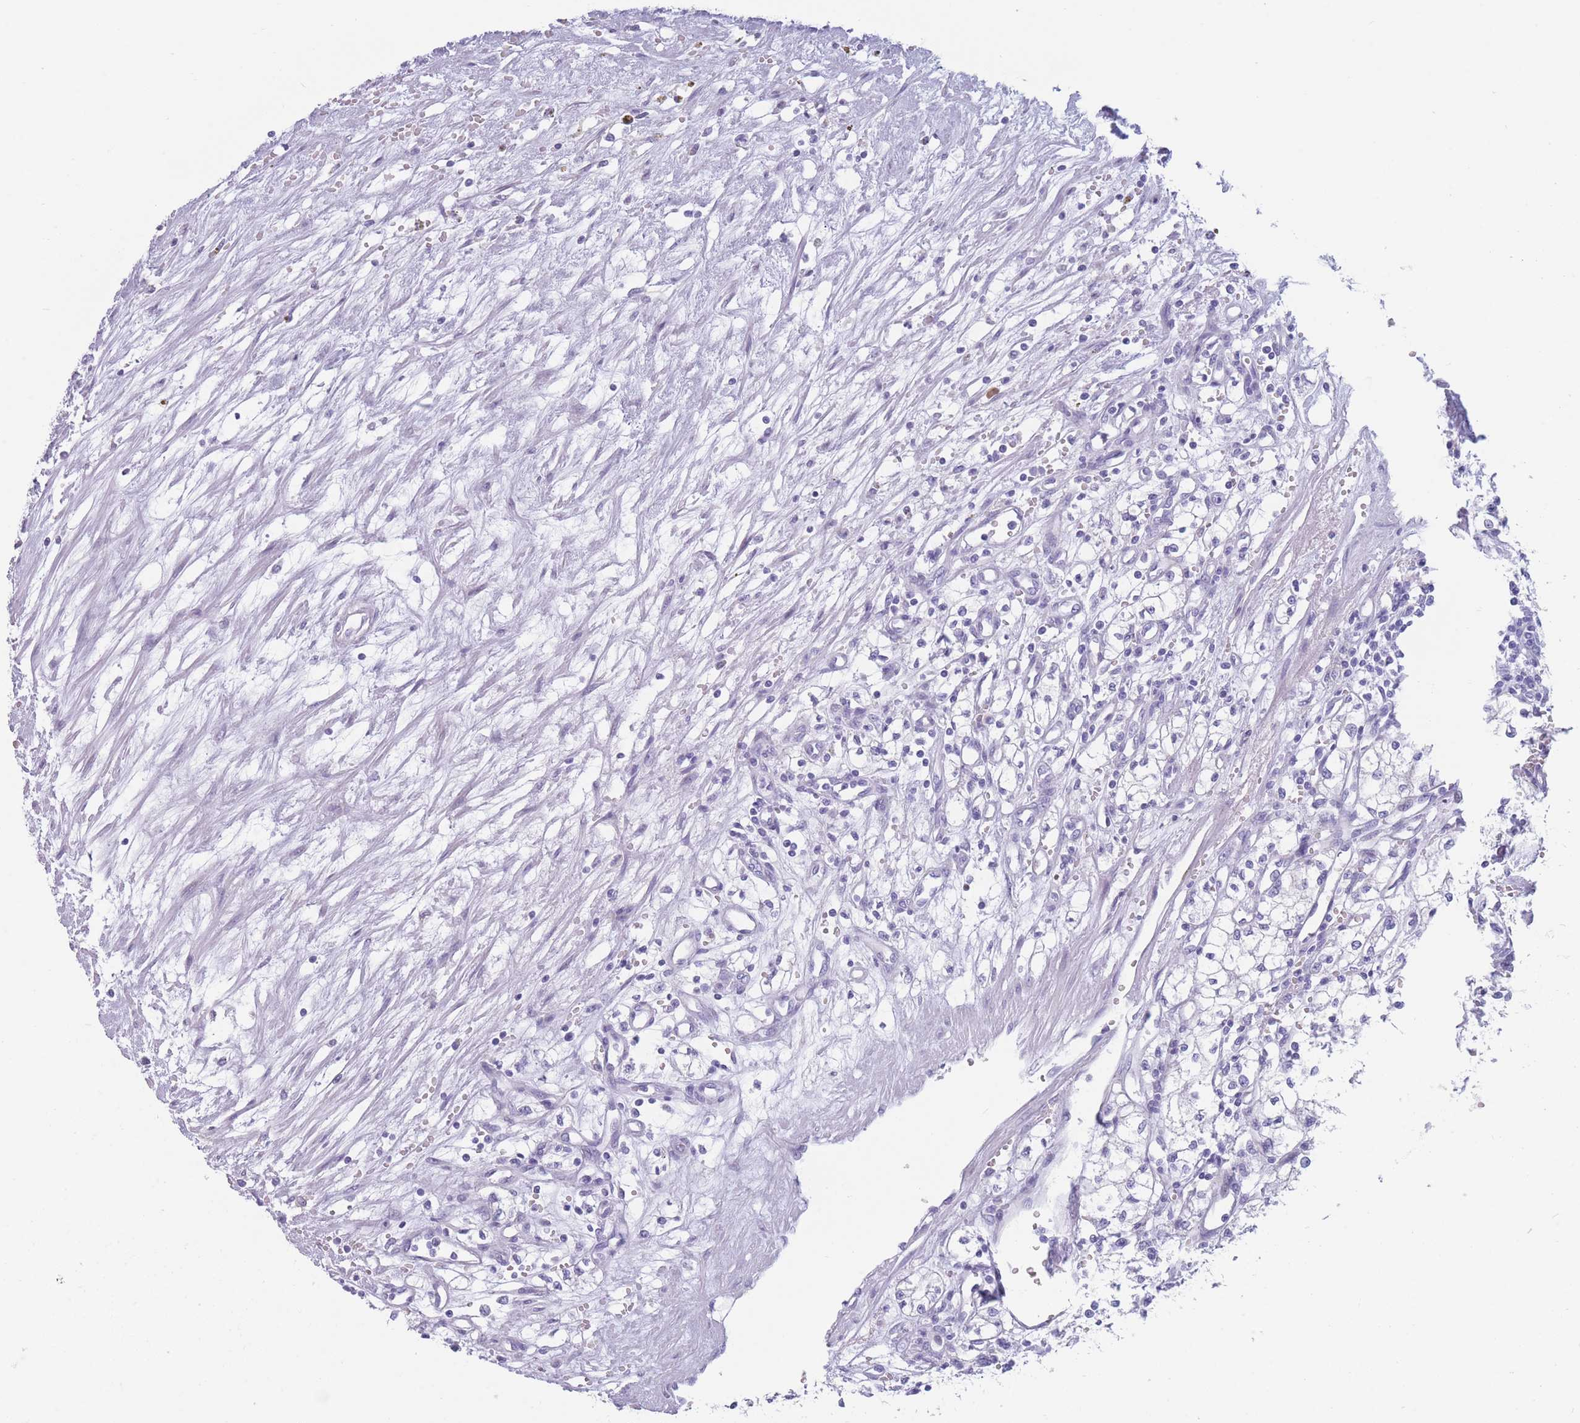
{"staining": {"intensity": "negative", "quantity": "none", "location": "none"}, "tissue": "renal cancer", "cell_type": "Tumor cells", "image_type": "cancer", "snomed": [{"axis": "morphology", "description": "Adenocarcinoma, NOS"}, {"axis": "topography", "description": "Kidney"}], "caption": "This is an immunohistochemistry (IHC) image of adenocarcinoma (renal). There is no expression in tumor cells.", "gene": "COL27A1", "patient": {"sex": "male", "age": 59}}